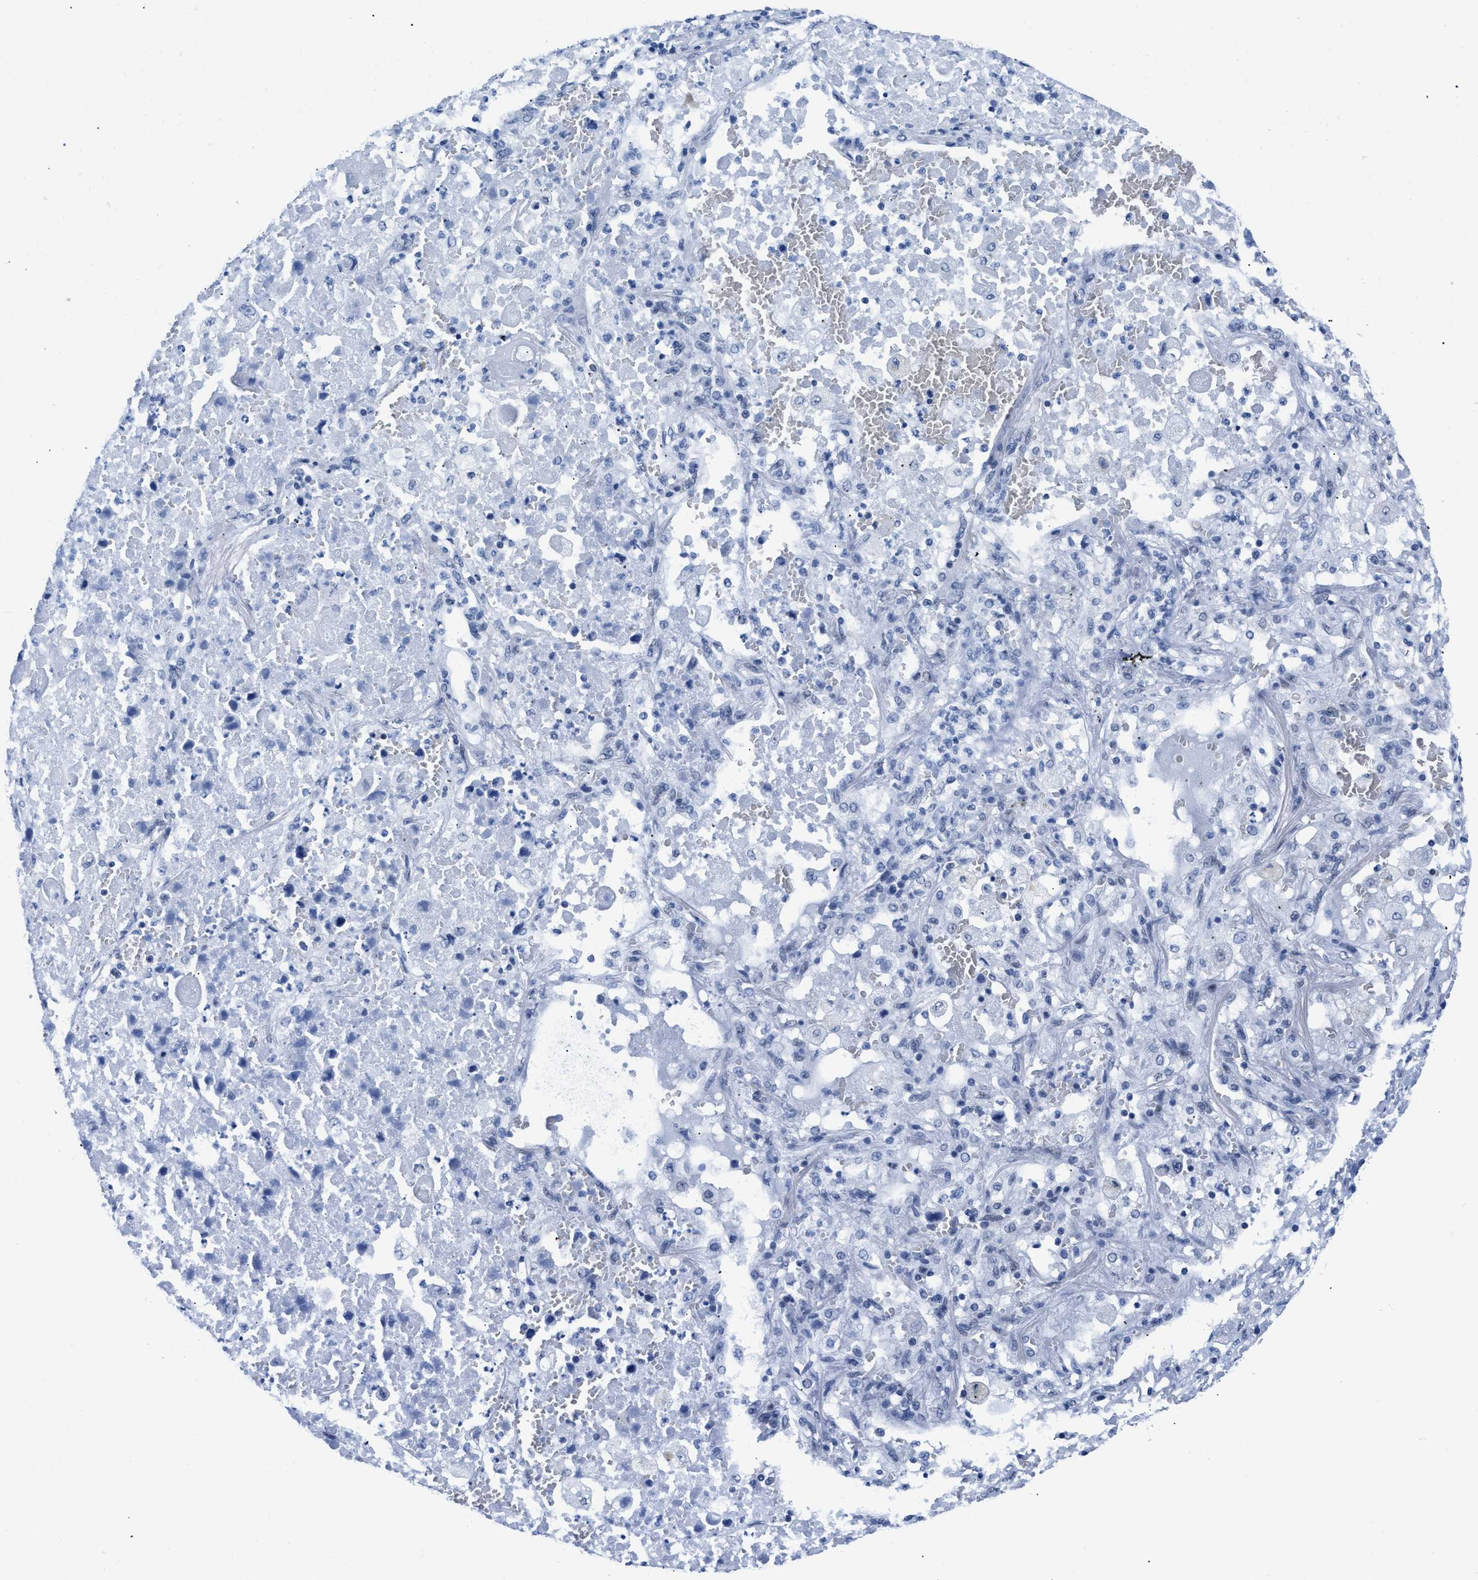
{"staining": {"intensity": "negative", "quantity": "none", "location": "none"}, "tissue": "lung cancer", "cell_type": "Tumor cells", "image_type": "cancer", "snomed": [{"axis": "morphology", "description": "Squamous cell carcinoma, NOS"}, {"axis": "topography", "description": "Lung"}], "caption": "Immunohistochemistry image of lung squamous cell carcinoma stained for a protein (brown), which reveals no staining in tumor cells.", "gene": "CTBP1", "patient": {"sex": "male", "age": 61}}